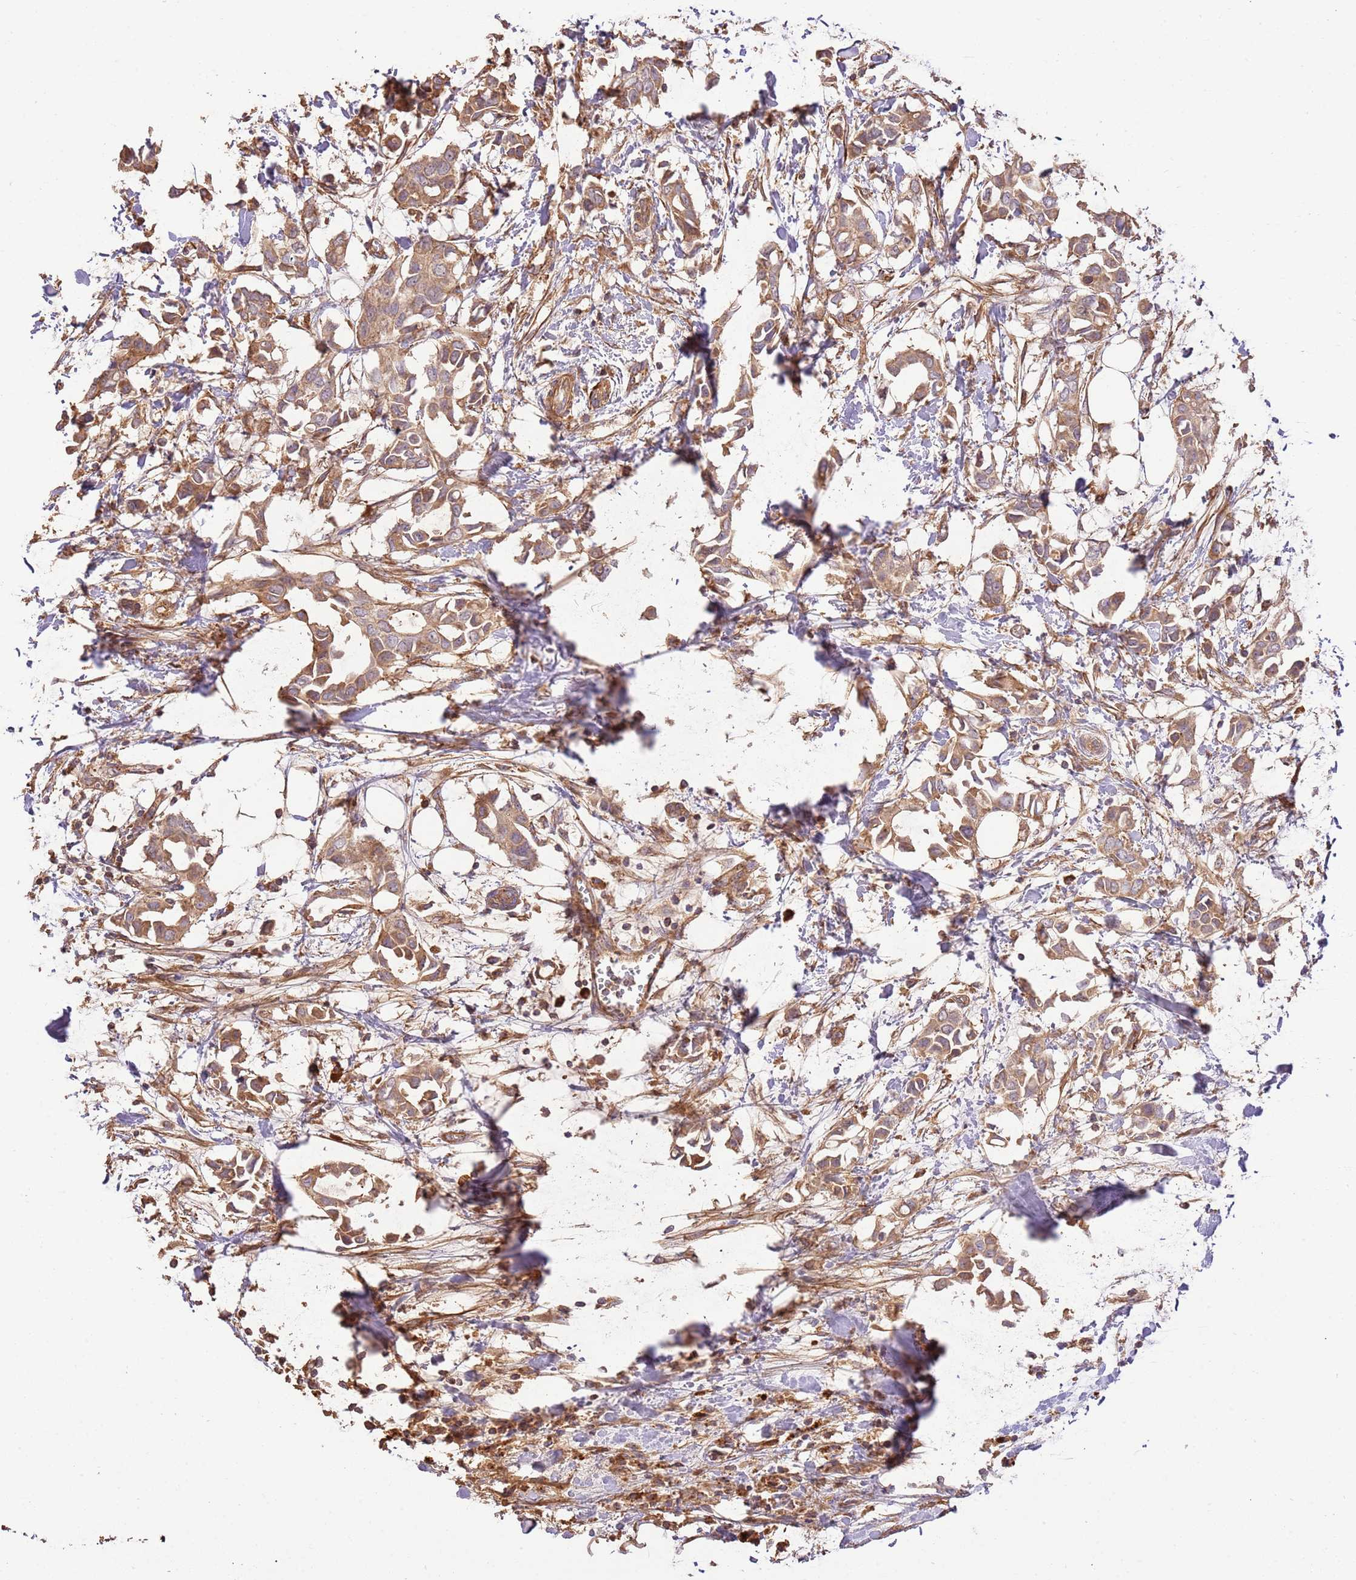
{"staining": {"intensity": "moderate", "quantity": ">75%", "location": "cytoplasmic/membranous"}, "tissue": "breast cancer", "cell_type": "Tumor cells", "image_type": "cancer", "snomed": [{"axis": "morphology", "description": "Duct carcinoma"}, {"axis": "topography", "description": "Breast"}], "caption": "Human breast cancer (invasive ductal carcinoma) stained for a protein (brown) displays moderate cytoplasmic/membranous positive positivity in about >75% of tumor cells.", "gene": "CEP55", "patient": {"sex": "female", "age": 41}}